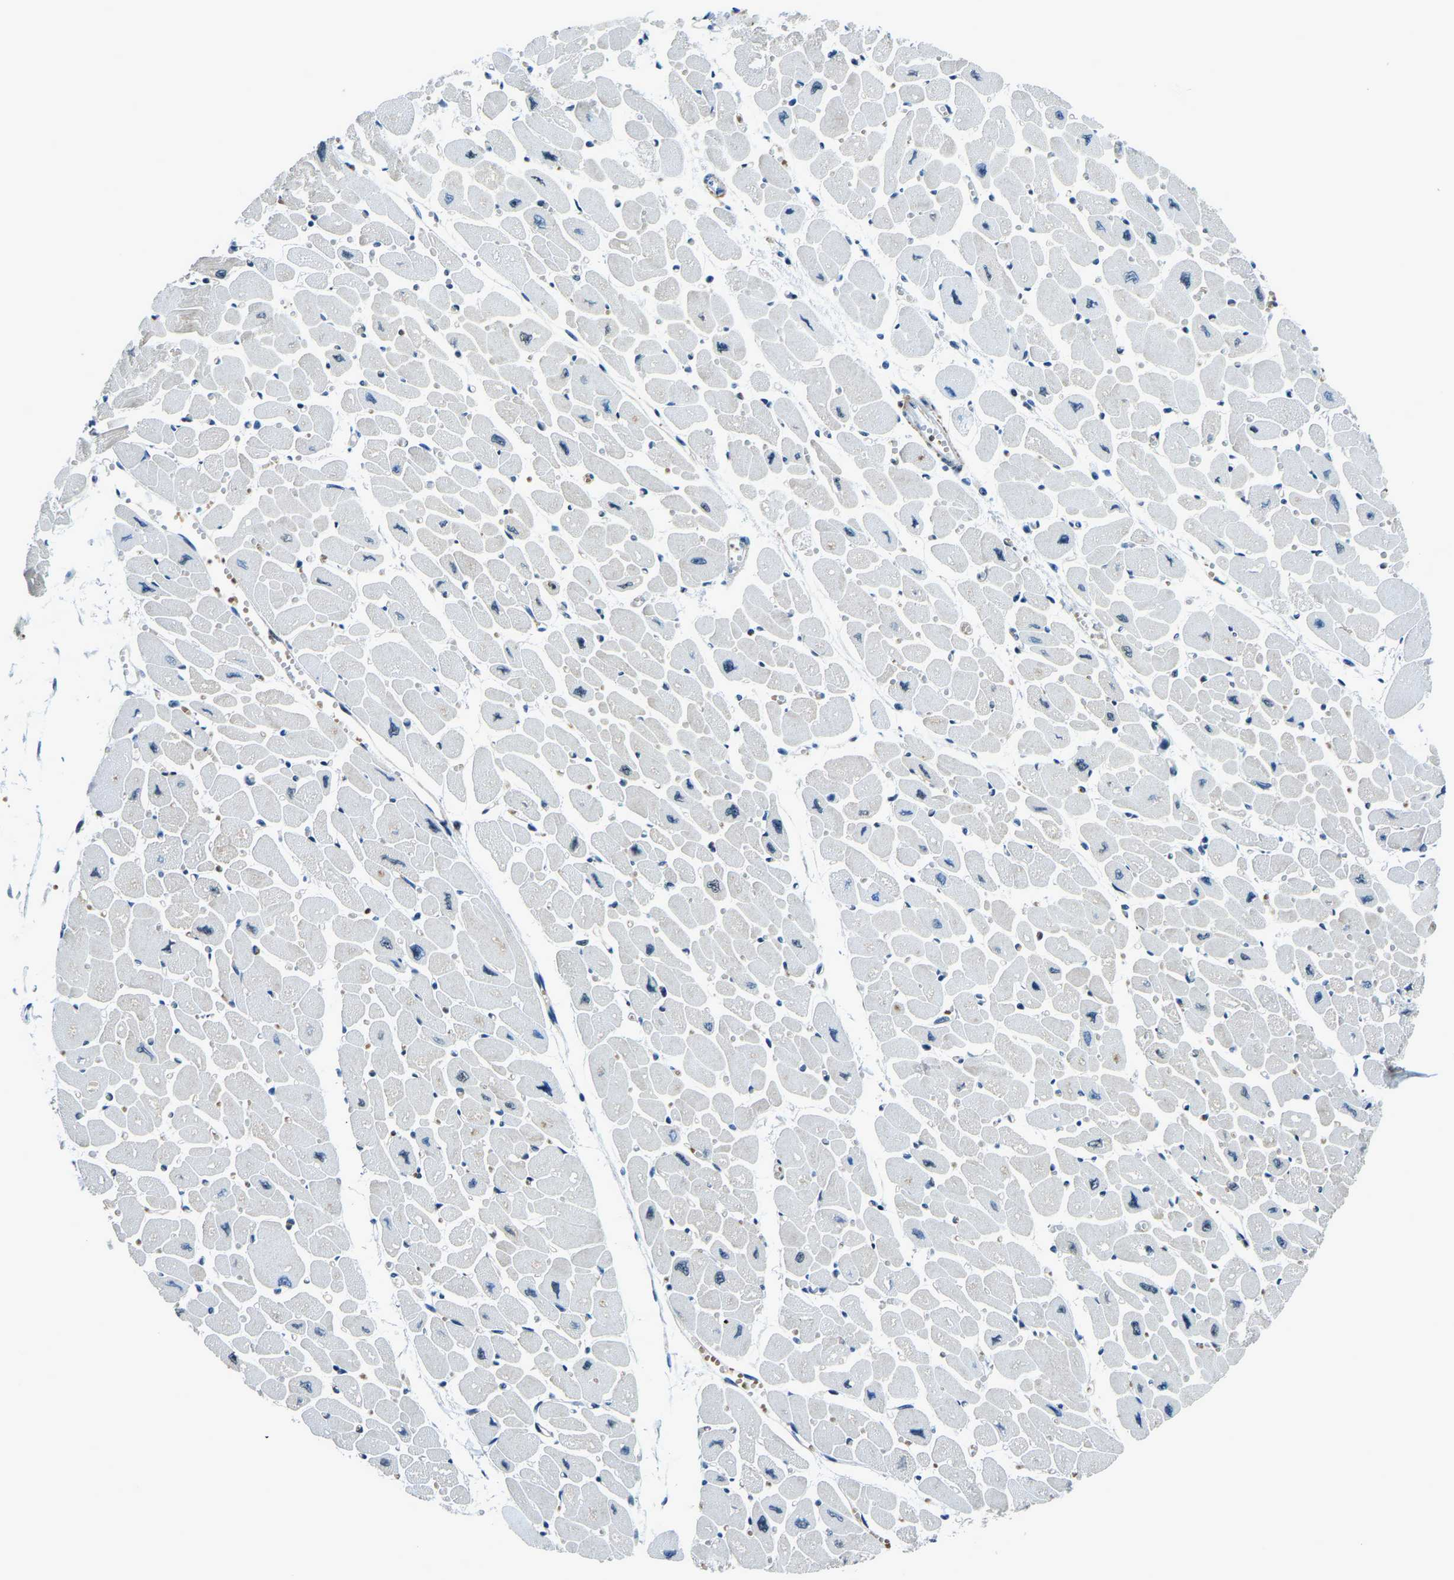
{"staining": {"intensity": "weak", "quantity": "<25%", "location": "cytoplasmic/membranous,nuclear"}, "tissue": "heart muscle", "cell_type": "Cardiomyocytes", "image_type": "normal", "snomed": [{"axis": "morphology", "description": "Normal tissue, NOS"}, {"axis": "topography", "description": "Heart"}], "caption": "The image displays no staining of cardiomyocytes in benign heart muscle. The staining is performed using DAB (3,3'-diaminobenzidine) brown chromogen with nuclei counter-stained in using hematoxylin.", "gene": "PRCC", "patient": {"sex": "female", "age": 54}}